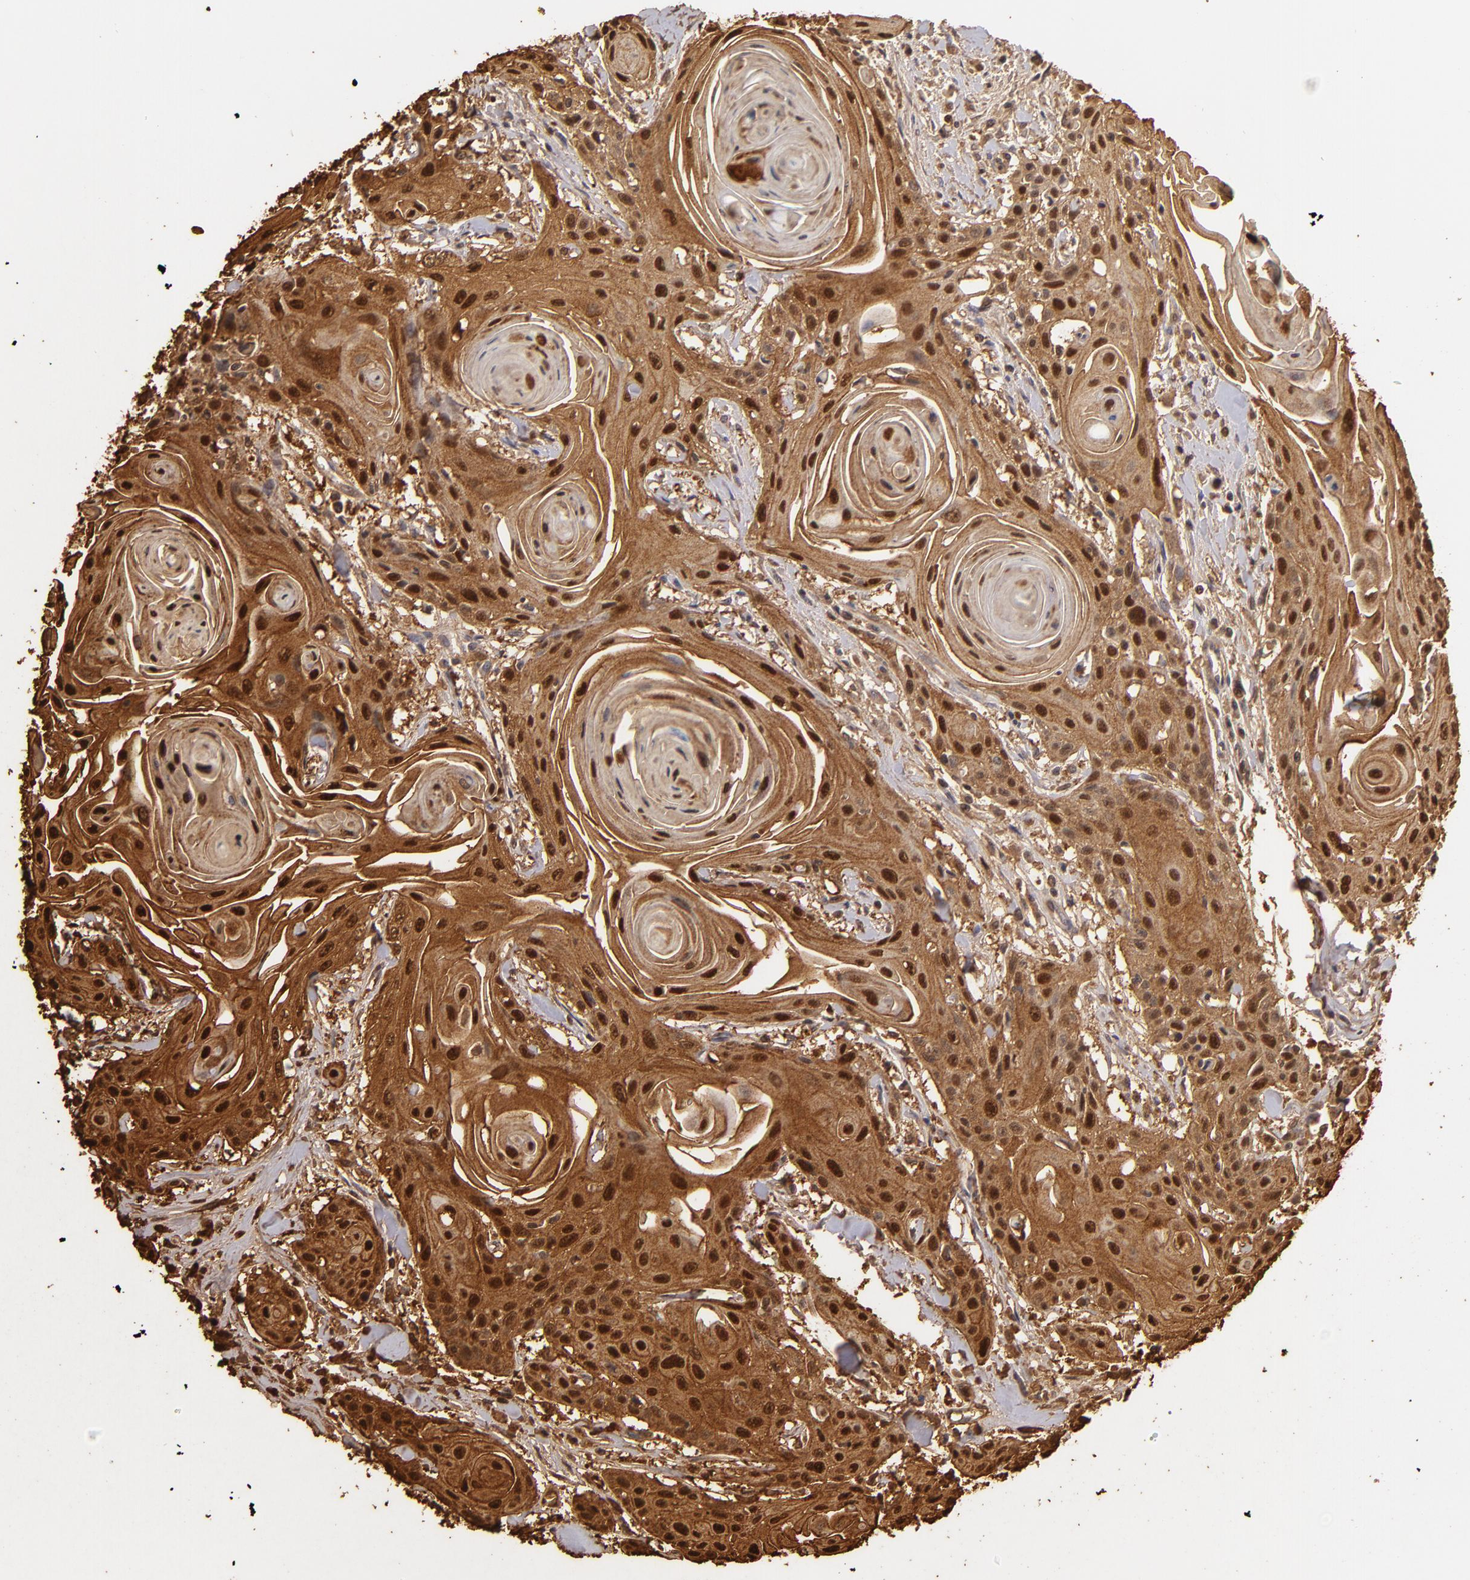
{"staining": {"intensity": "strong", "quantity": ">75%", "location": "cytoplasmic/membranous,nuclear"}, "tissue": "head and neck cancer", "cell_type": "Tumor cells", "image_type": "cancer", "snomed": [{"axis": "morphology", "description": "Squamous cell carcinoma, NOS"}, {"axis": "morphology", "description": "Squamous cell carcinoma, metastatic, NOS"}, {"axis": "topography", "description": "Lymph node"}, {"axis": "topography", "description": "Salivary gland"}, {"axis": "topography", "description": "Head-Neck"}], "caption": "IHC photomicrograph of neoplastic tissue: human squamous cell carcinoma (head and neck) stained using immunohistochemistry (IHC) exhibits high levels of strong protein expression localized specifically in the cytoplasmic/membranous and nuclear of tumor cells, appearing as a cytoplasmic/membranous and nuclear brown color.", "gene": "S100A2", "patient": {"sex": "female", "age": 74}}